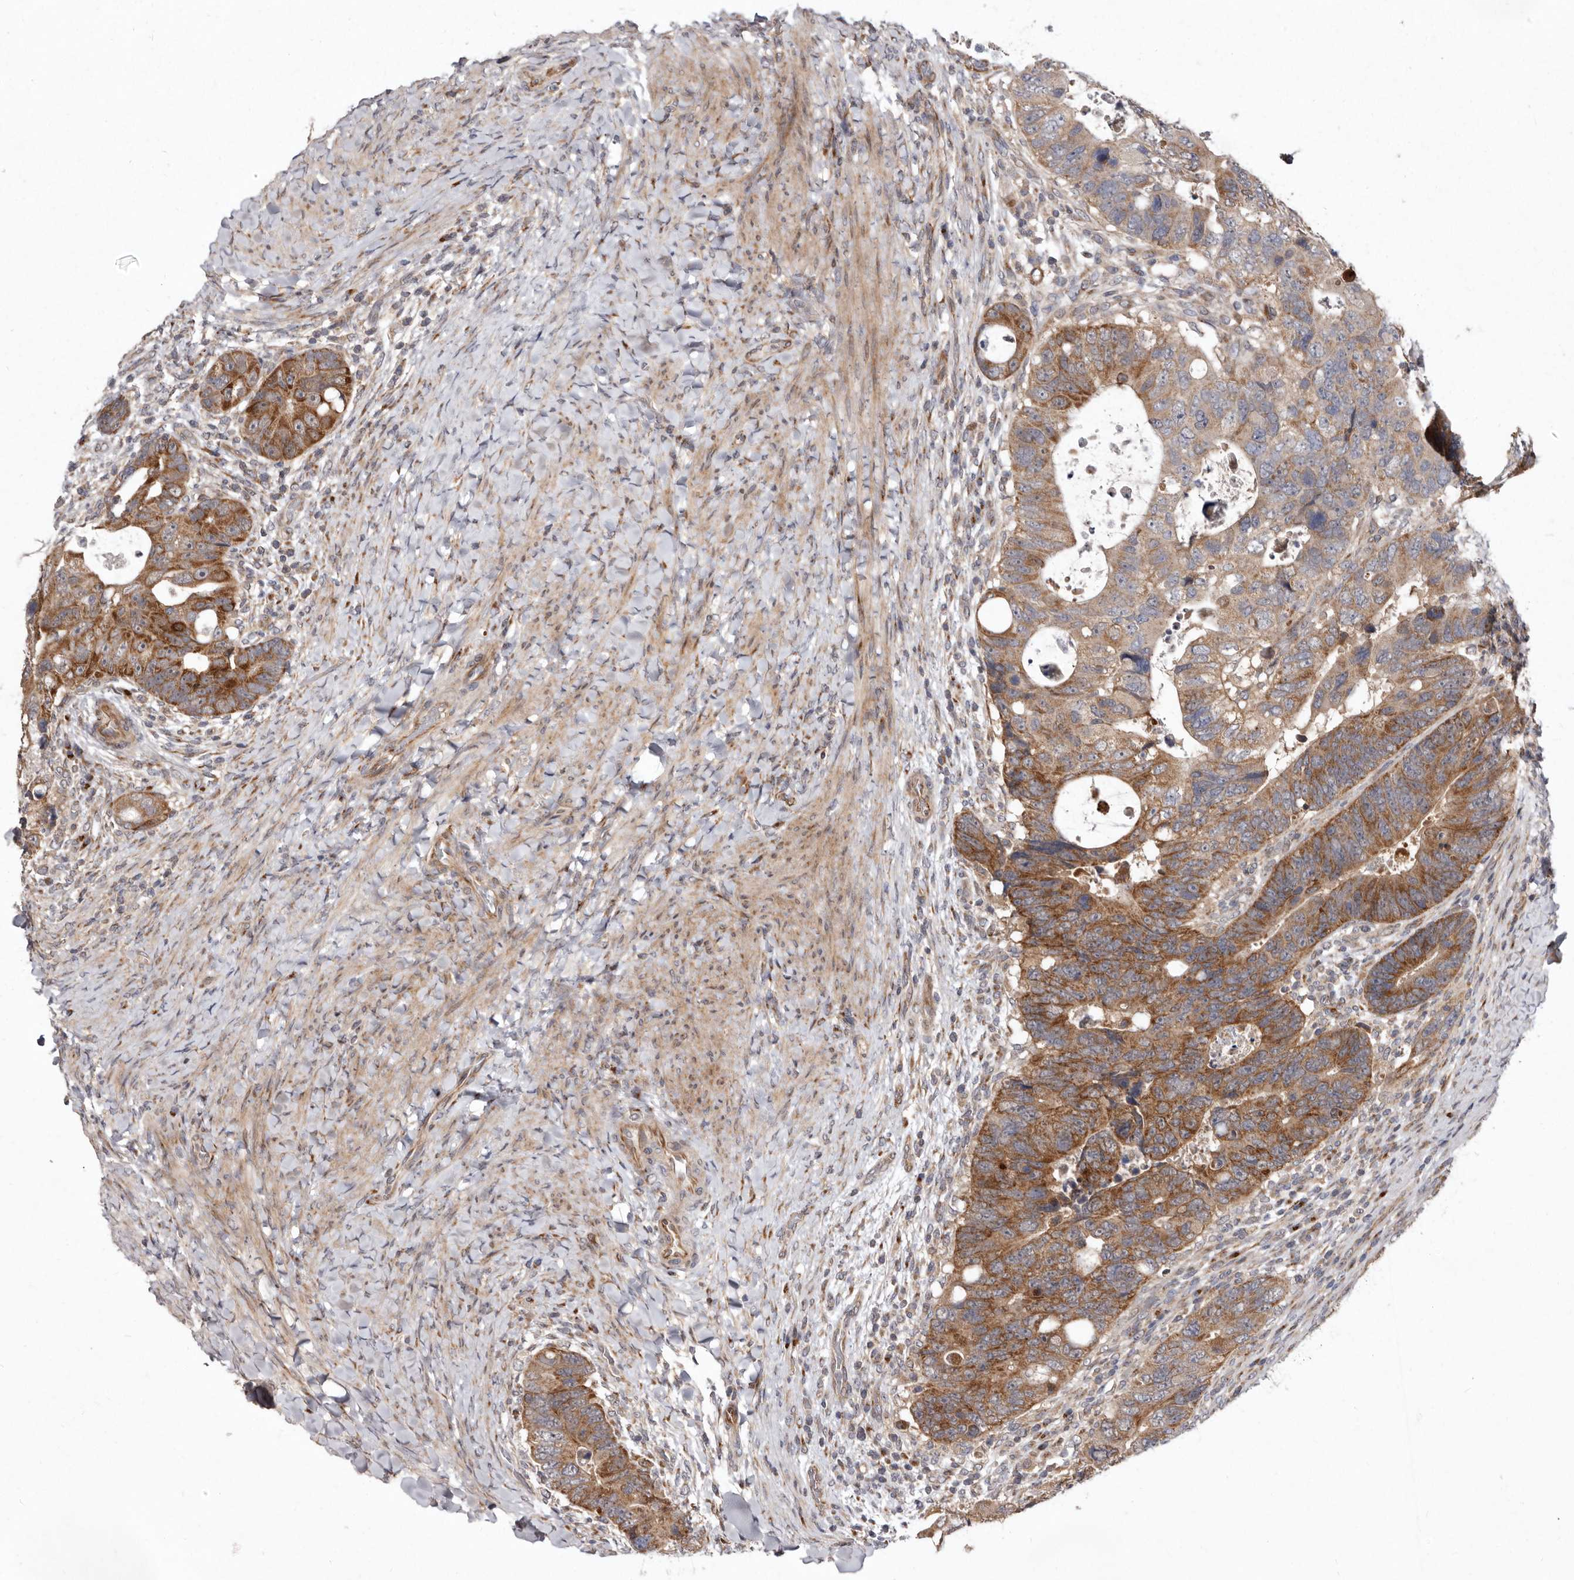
{"staining": {"intensity": "strong", "quantity": ">75%", "location": "cytoplasmic/membranous"}, "tissue": "colorectal cancer", "cell_type": "Tumor cells", "image_type": "cancer", "snomed": [{"axis": "morphology", "description": "Adenocarcinoma, NOS"}, {"axis": "topography", "description": "Rectum"}], "caption": "Immunohistochemical staining of colorectal adenocarcinoma shows strong cytoplasmic/membranous protein staining in approximately >75% of tumor cells.", "gene": "FLAD1", "patient": {"sex": "male", "age": 59}}